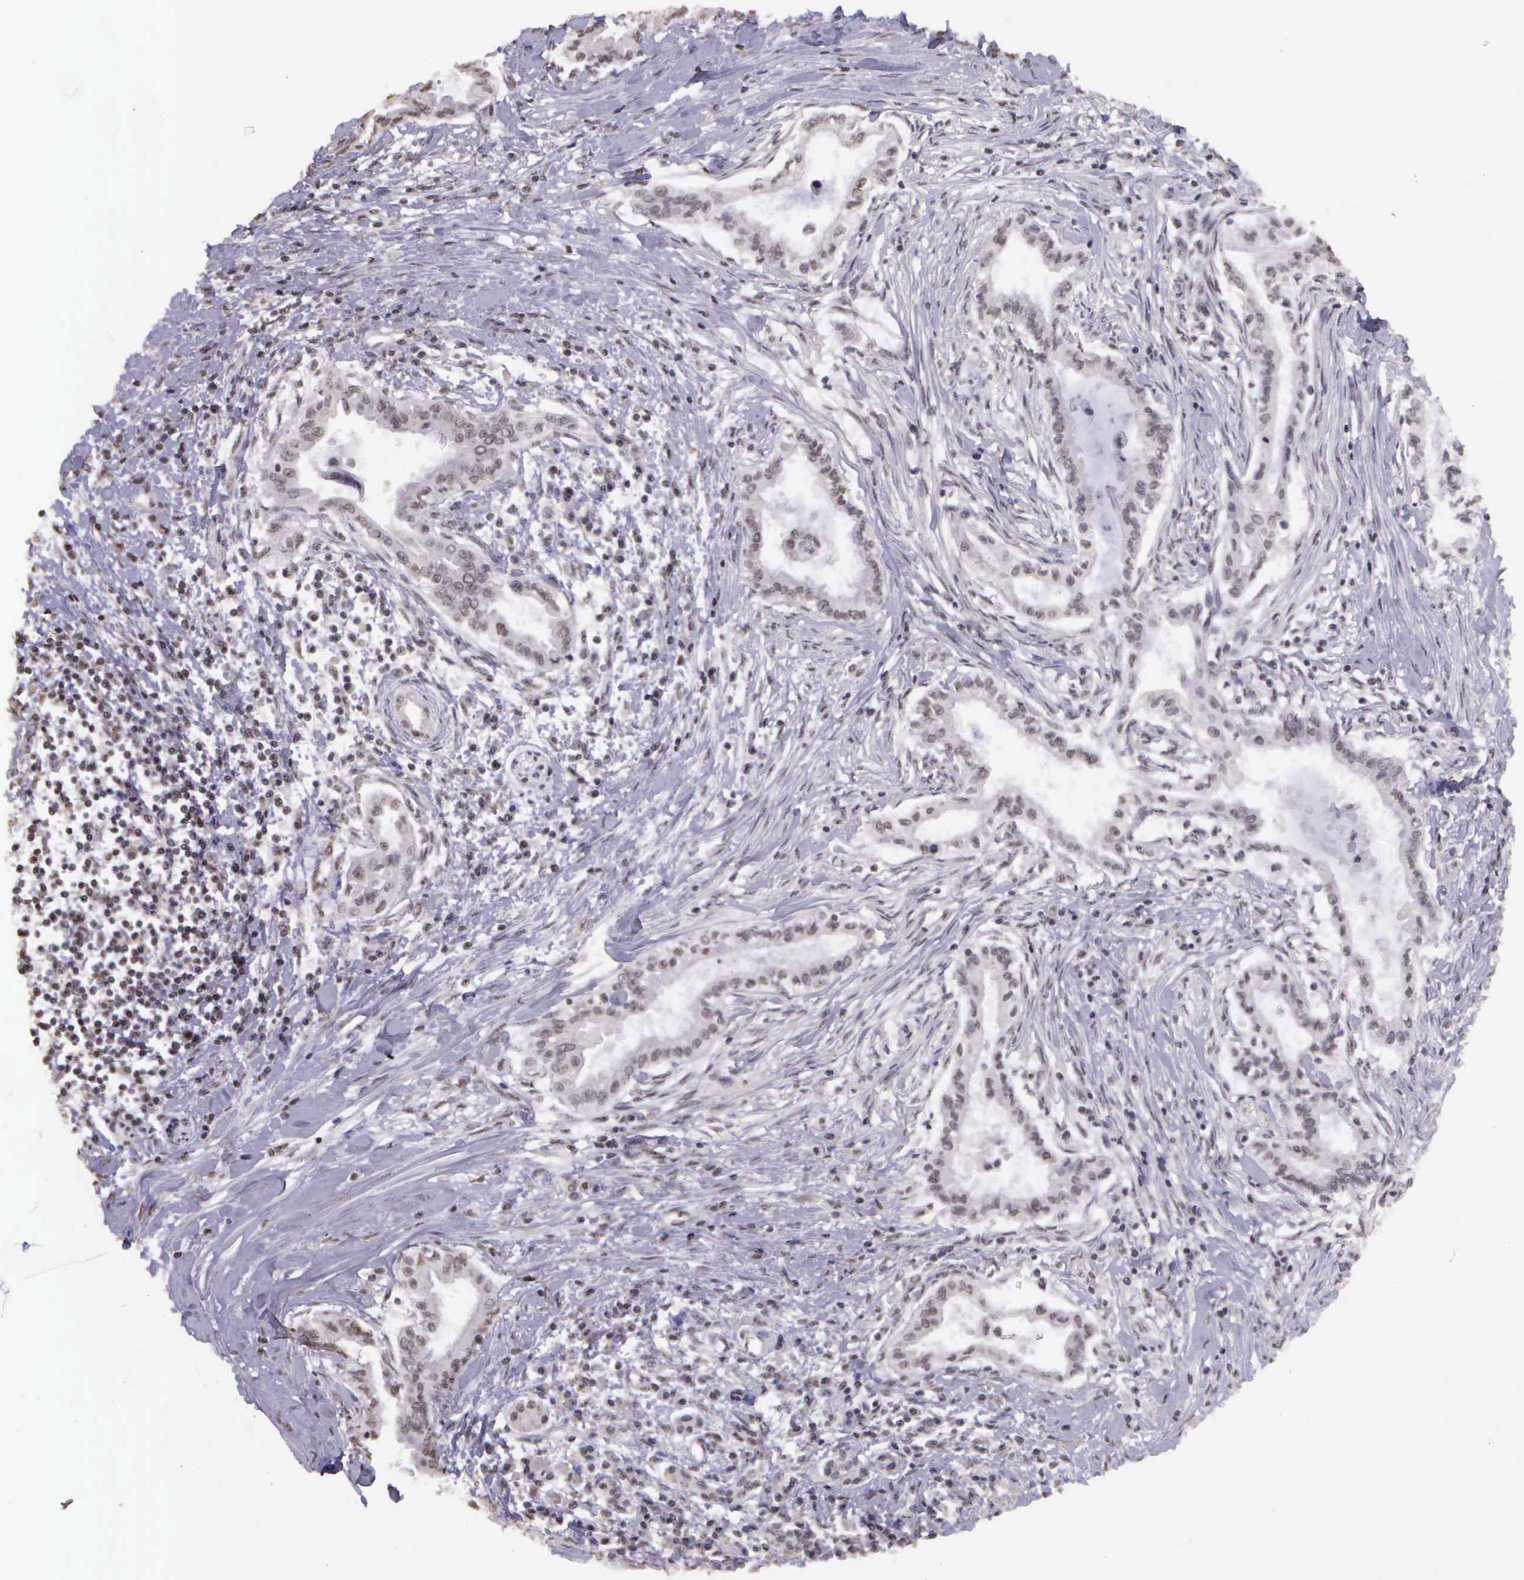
{"staining": {"intensity": "negative", "quantity": "none", "location": "none"}, "tissue": "pancreatic cancer", "cell_type": "Tumor cells", "image_type": "cancer", "snomed": [{"axis": "morphology", "description": "Adenocarcinoma, NOS"}, {"axis": "topography", "description": "Pancreas"}], "caption": "High magnification brightfield microscopy of pancreatic cancer (adenocarcinoma) stained with DAB (brown) and counterstained with hematoxylin (blue): tumor cells show no significant positivity. (DAB (3,3'-diaminobenzidine) IHC visualized using brightfield microscopy, high magnification).", "gene": "ARMCX5", "patient": {"sex": "female", "age": 64}}